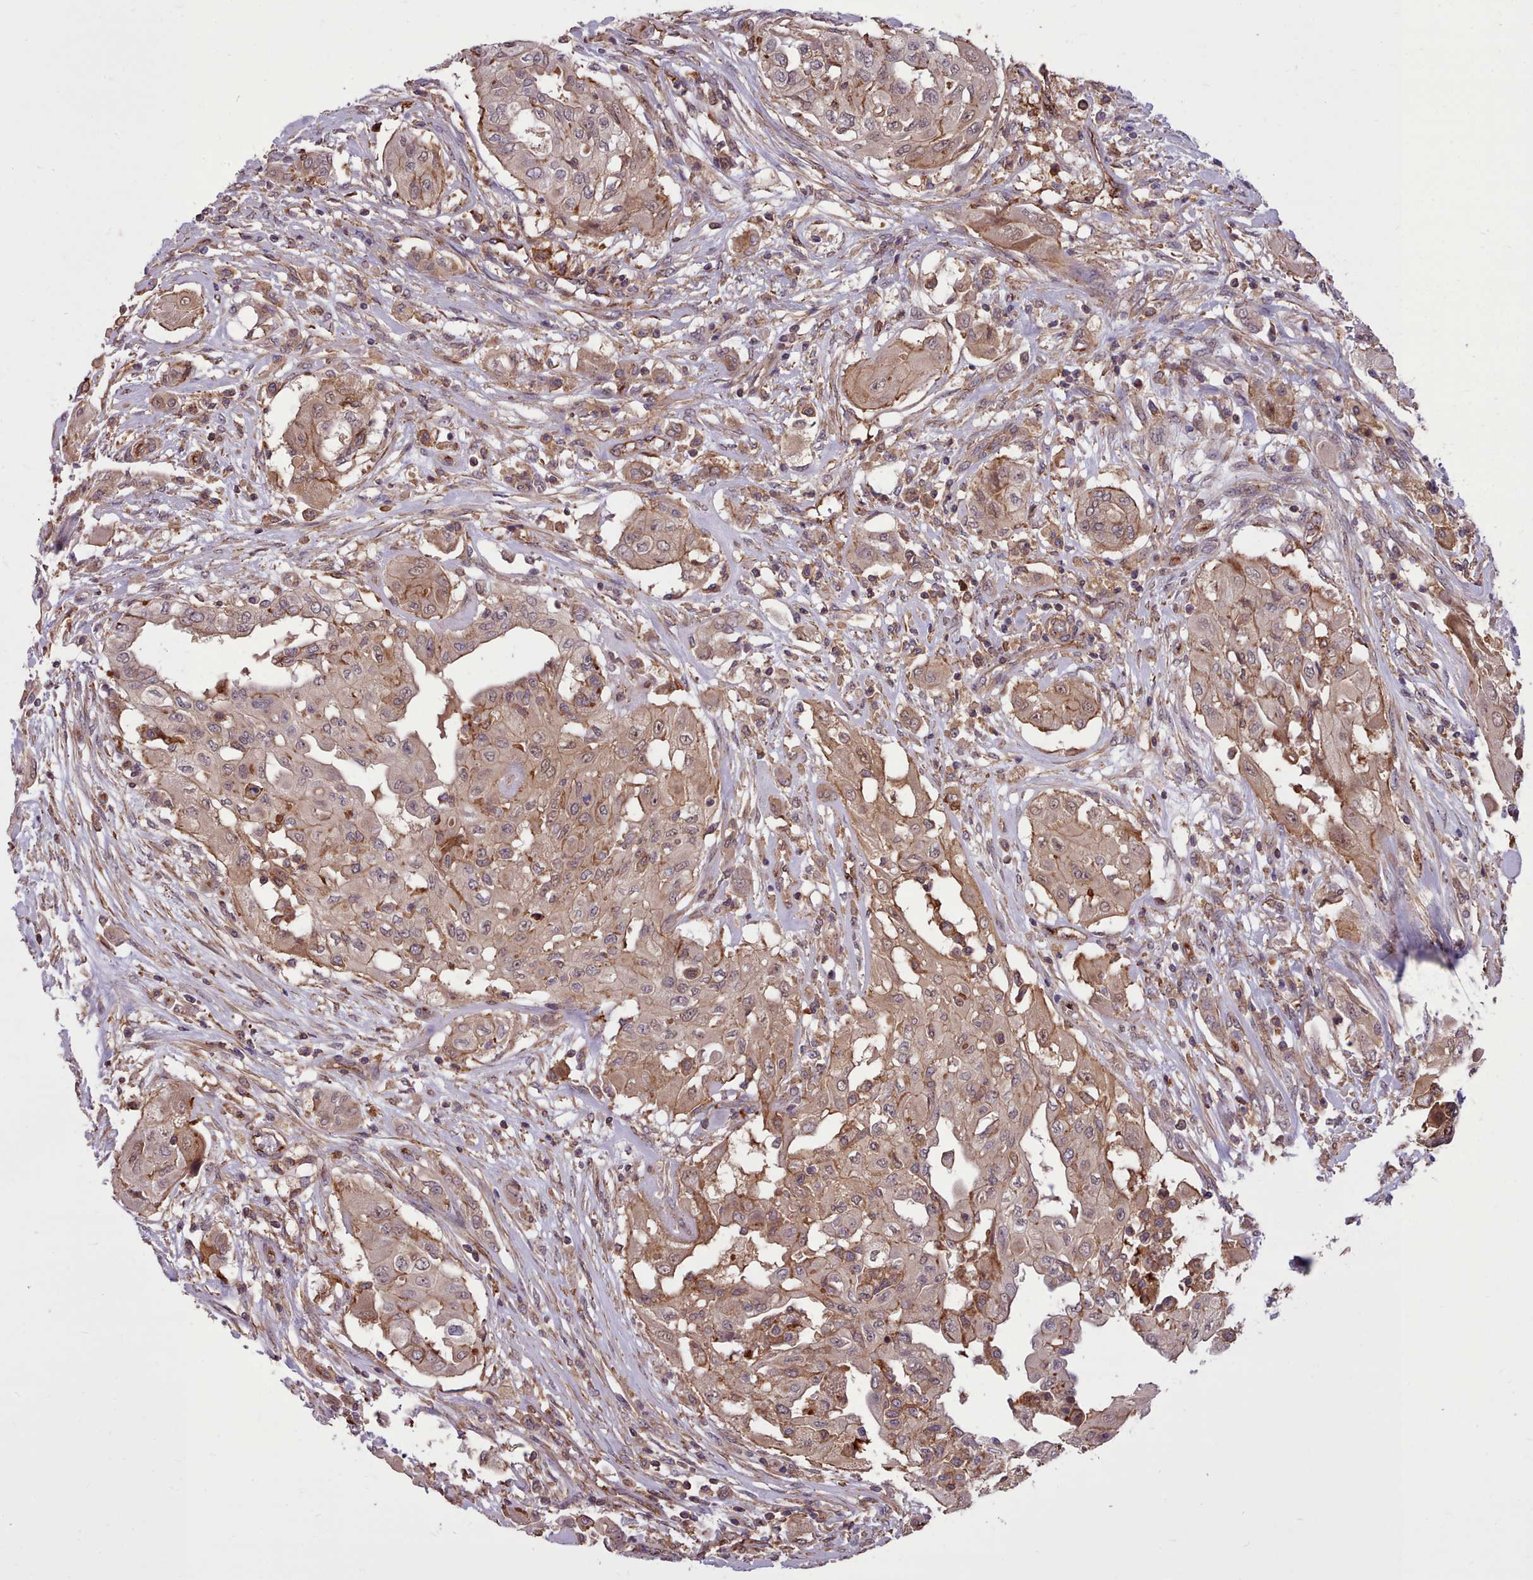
{"staining": {"intensity": "moderate", "quantity": ">75%", "location": "cytoplasmic/membranous"}, "tissue": "thyroid cancer", "cell_type": "Tumor cells", "image_type": "cancer", "snomed": [{"axis": "morphology", "description": "Papillary adenocarcinoma, NOS"}, {"axis": "topography", "description": "Thyroid gland"}], "caption": "Immunohistochemistry image of thyroid cancer stained for a protein (brown), which exhibits medium levels of moderate cytoplasmic/membranous staining in approximately >75% of tumor cells.", "gene": "STUB1", "patient": {"sex": "female", "age": 59}}